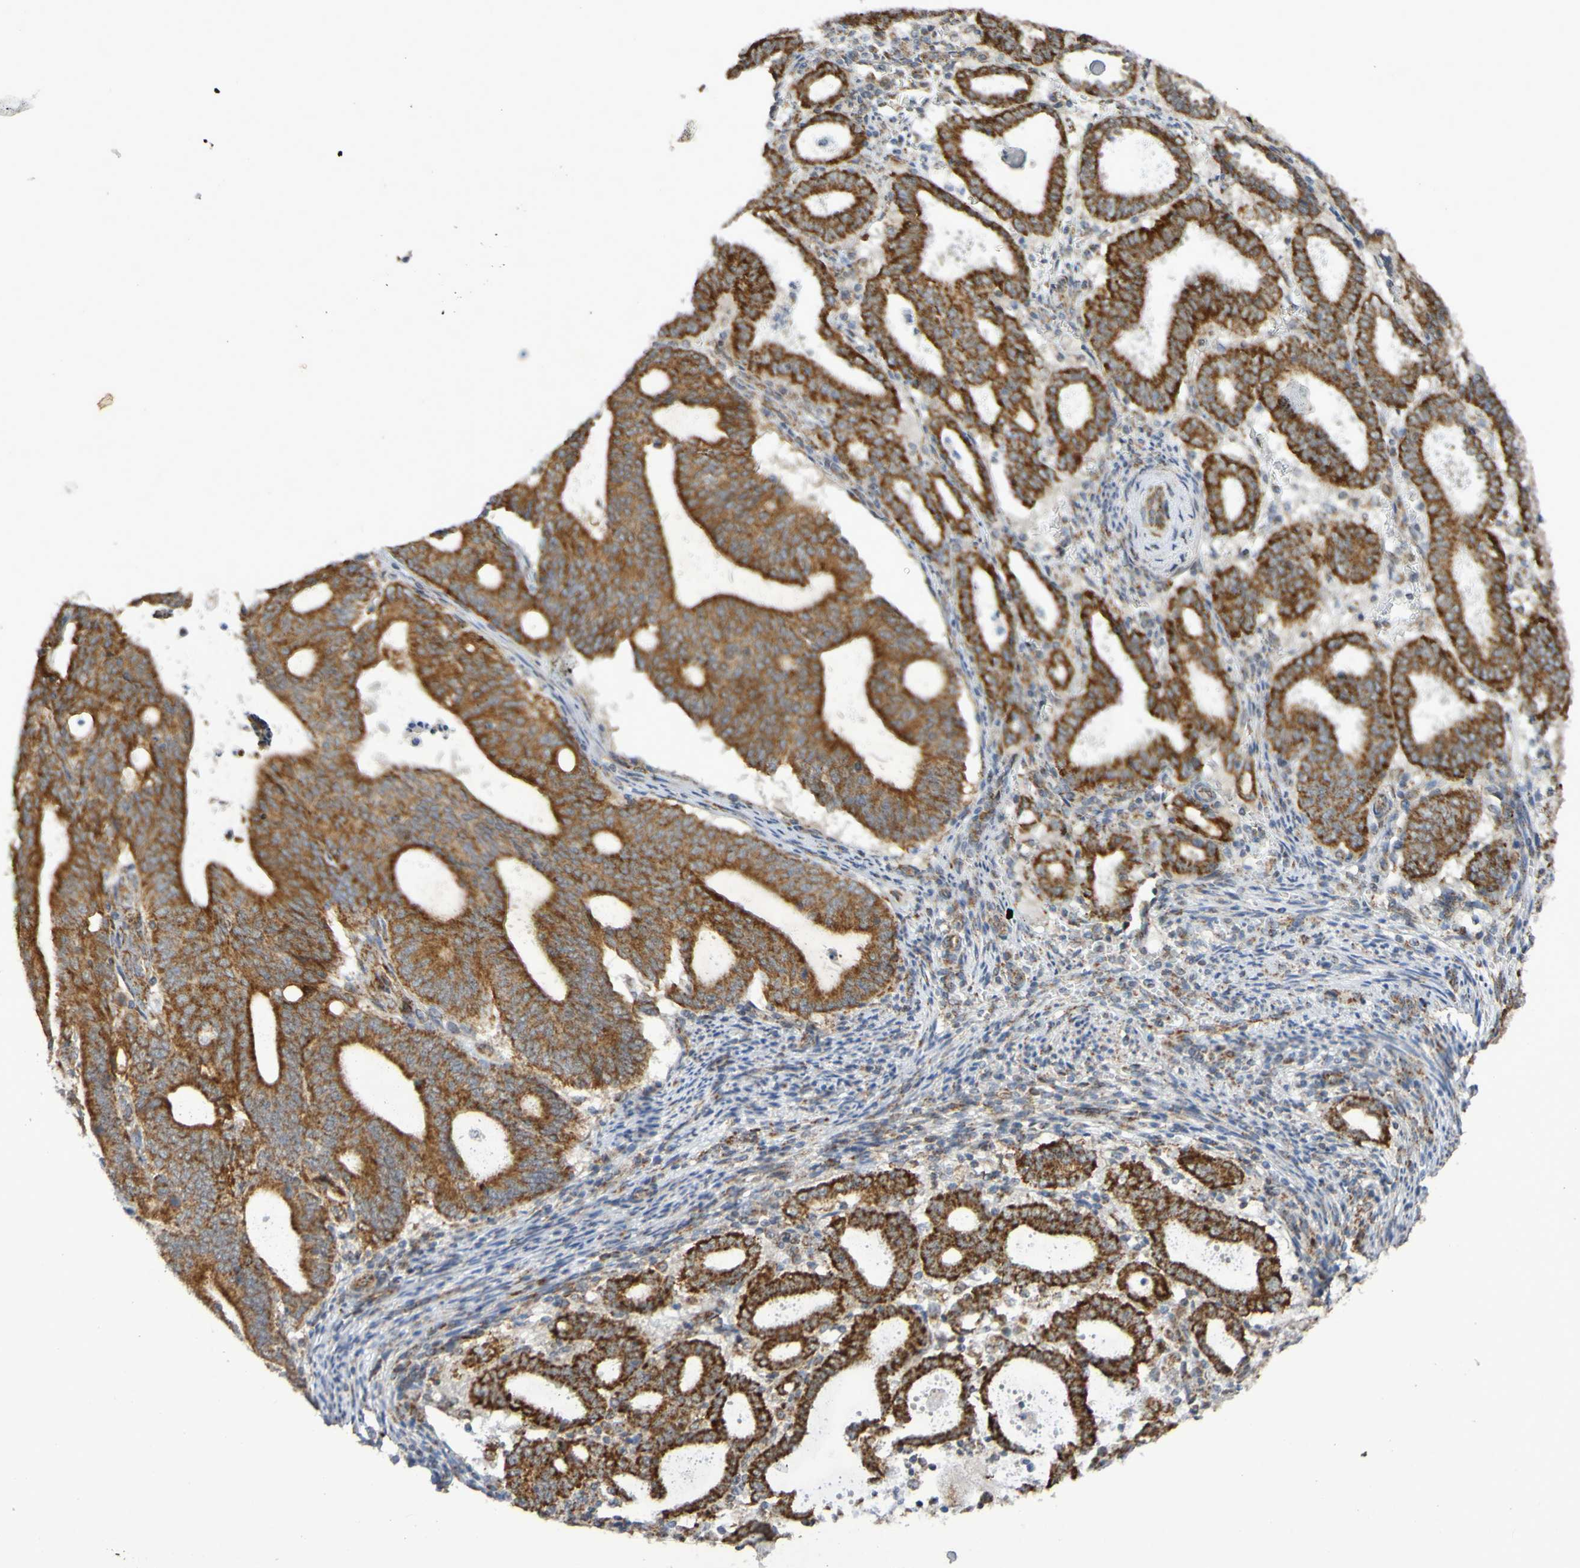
{"staining": {"intensity": "strong", "quantity": ">75%", "location": "cytoplasmic/membranous"}, "tissue": "endometrial cancer", "cell_type": "Tumor cells", "image_type": "cancer", "snomed": [{"axis": "morphology", "description": "Adenocarcinoma, NOS"}, {"axis": "topography", "description": "Uterus"}], "caption": "A high amount of strong cytoplasmic/membranous positivity is appreciated in approximately >75% of tumor cells in endometrial cancer (adenocarcinoma) tissue.", "gene": "DVL1", "patient": {"sex": "female", "age": 83}}